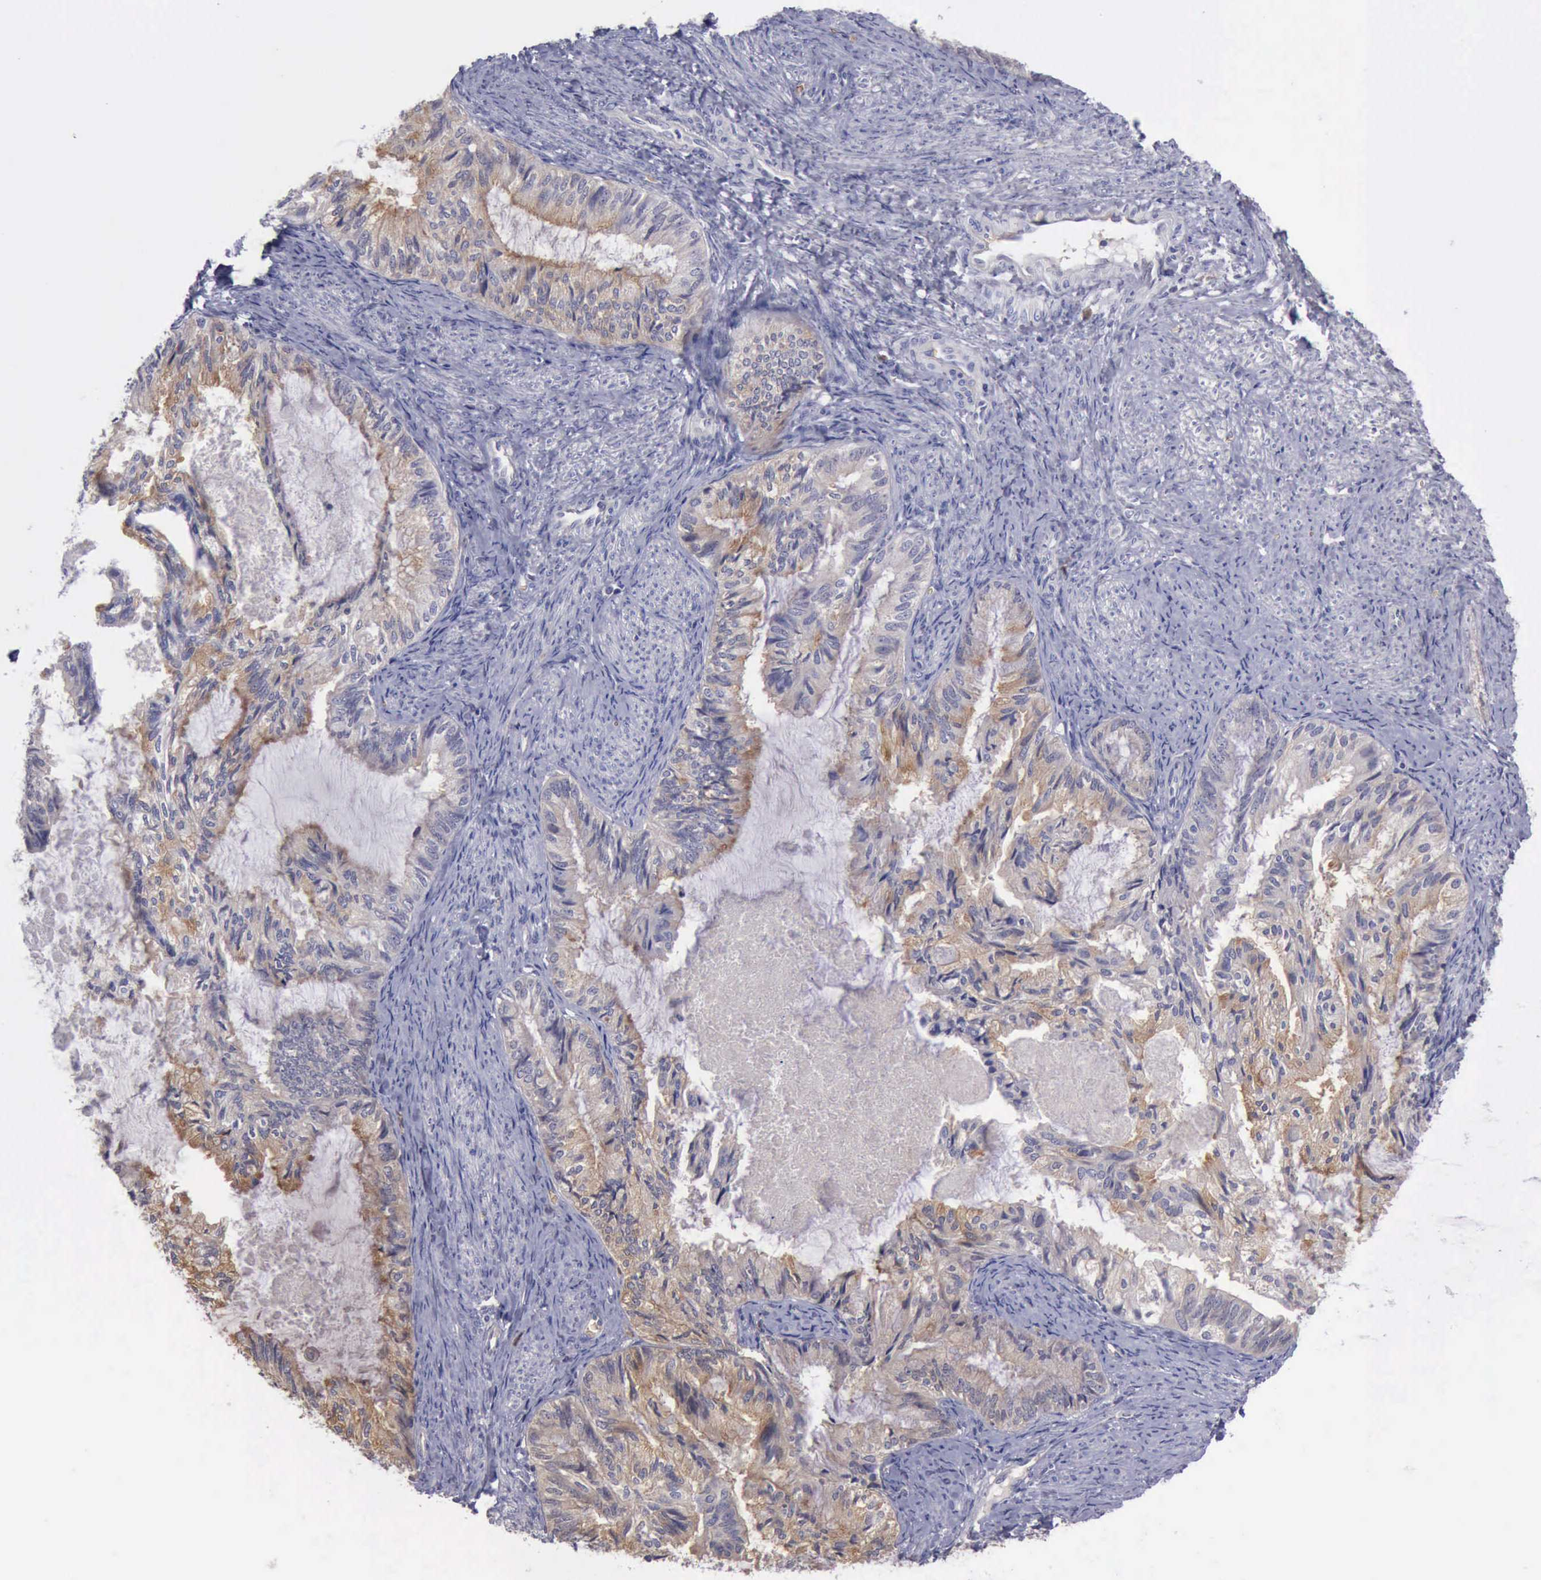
{"staining": {"intensity": "moderate", "quantity": ">75%", "location": "cytoplasmic/membranous"}, "tissue": "endometrial cancer", "cell_type": "Tumor cells", "image_type": "cancer", "snomed": [{"axis": "morphology", "description": "Adenocarcinoma, NOS"}, {"axis": "topography", "description": "Endometrium"}], "caption": "Endometrial adenocarcinoma was stained to show a protein in brown. There is medium levels of moderate cytoplasmic/membranous staining in about >75% of tumor cells. (DAB = brown stain, brightfield microscopy at high magnification).", "gene": "CEP128", "patient": {"sex": "female", "age": 86}}